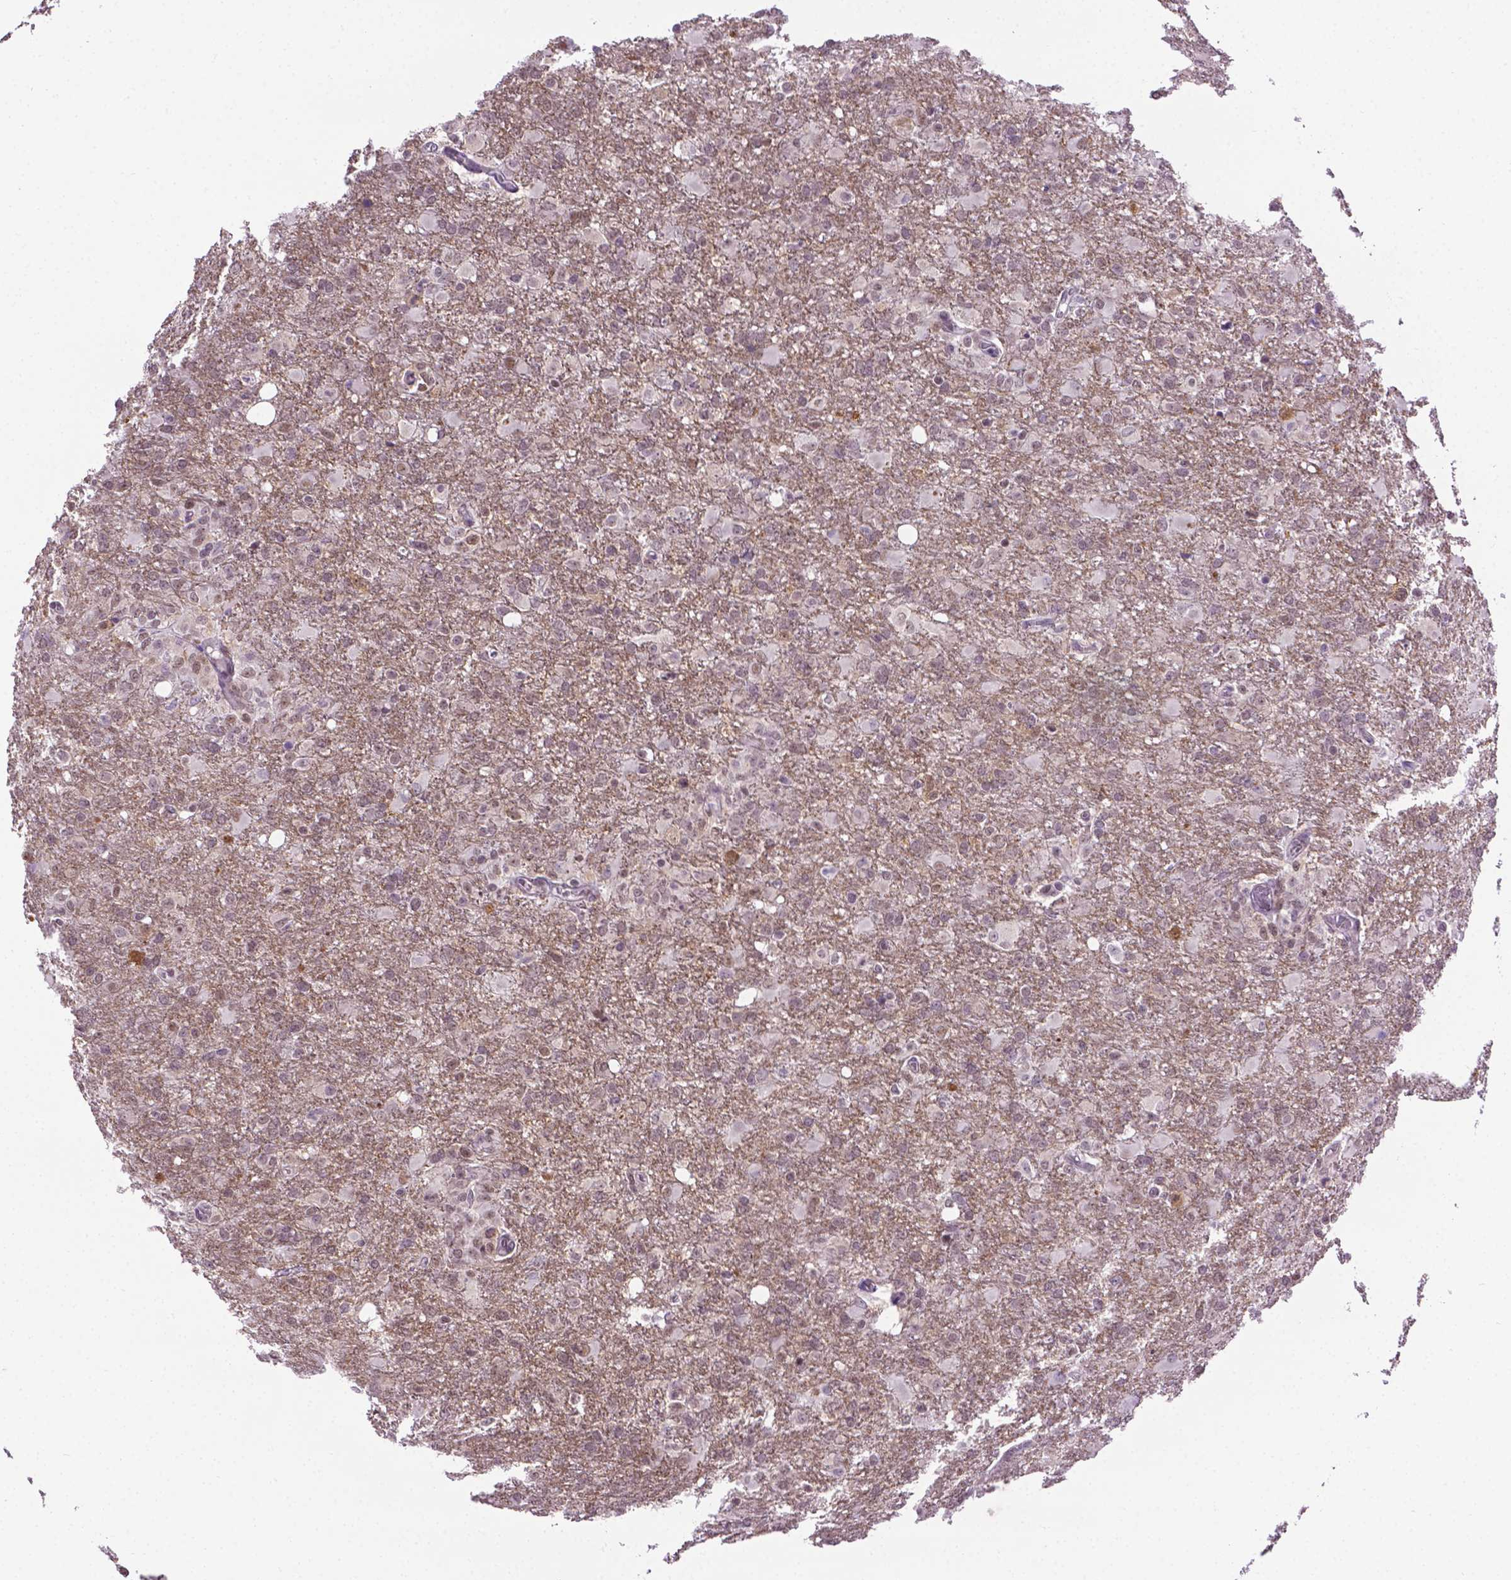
{"staining": {"intensity": "negative", "quantity": "none", "location": "none"}, "tissue": "glioma", "cell_type": "Tumor cells", "image_type": "cancer", "snomed": [{"axis": "morphology", "description": "Glioma, malignant, High grade"}, {"axis": "topography", "description": "Brain"}], "caption": "A micrograph of human malignant glioma (high-grade) is negative for staining in tumor cells.", "gene": "ABI2", "patient": {"sex": "male", "age": 68}}